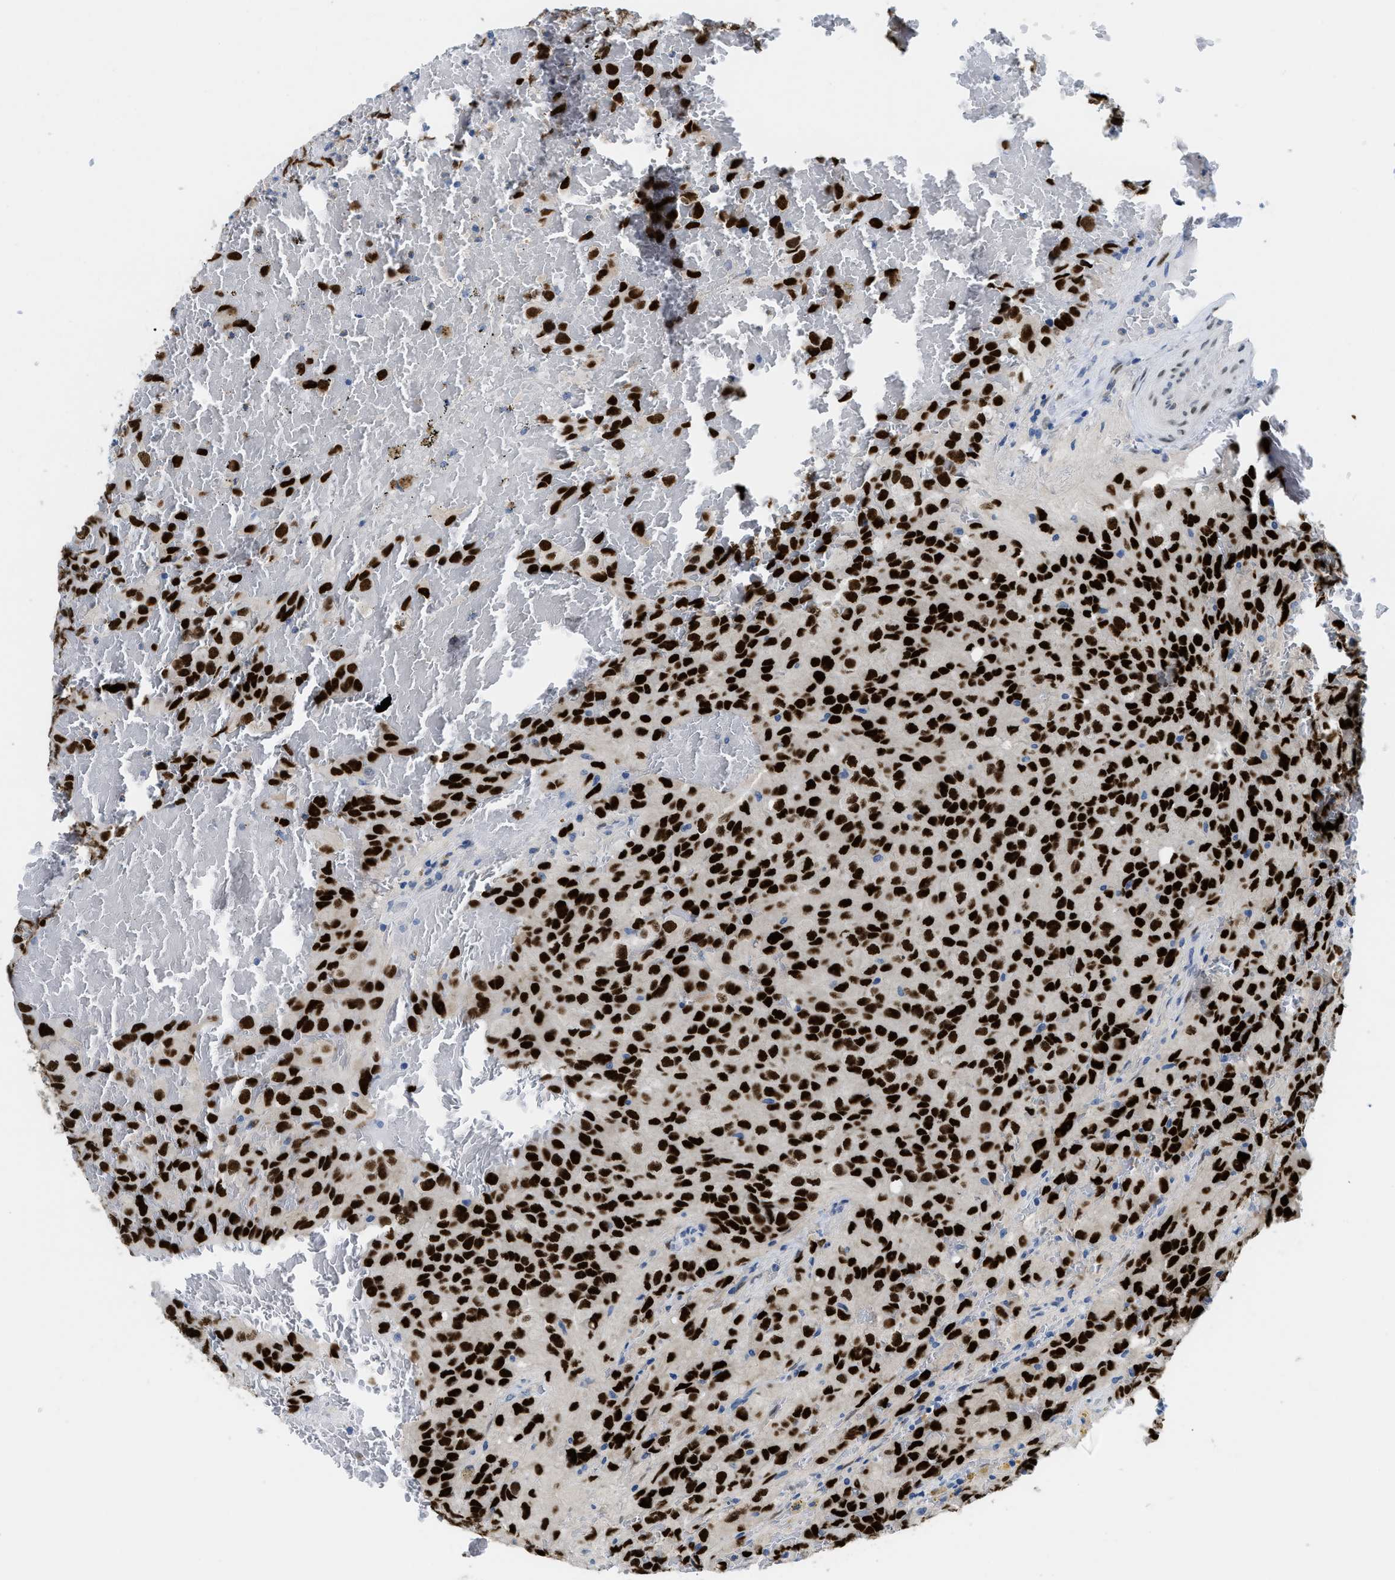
{"staining": {"intensity": "strong", "quantity": ">75%", "location": "nuclear"}, "tissue": "glioma", "cell_type": "Tumor cells", "image_type": "cancer", "snomed": [{"axis": "morphology", "description": "Glioma, malignant, High grade"}, {"axis": "topography", "description": "Brain"}], "caption": "This is an image of IHC staining of glioma, which shows strong expression in the nuclear of tumor cells.", "gene": "NFIX", "patient": {"sex": "male", "age": 32}}